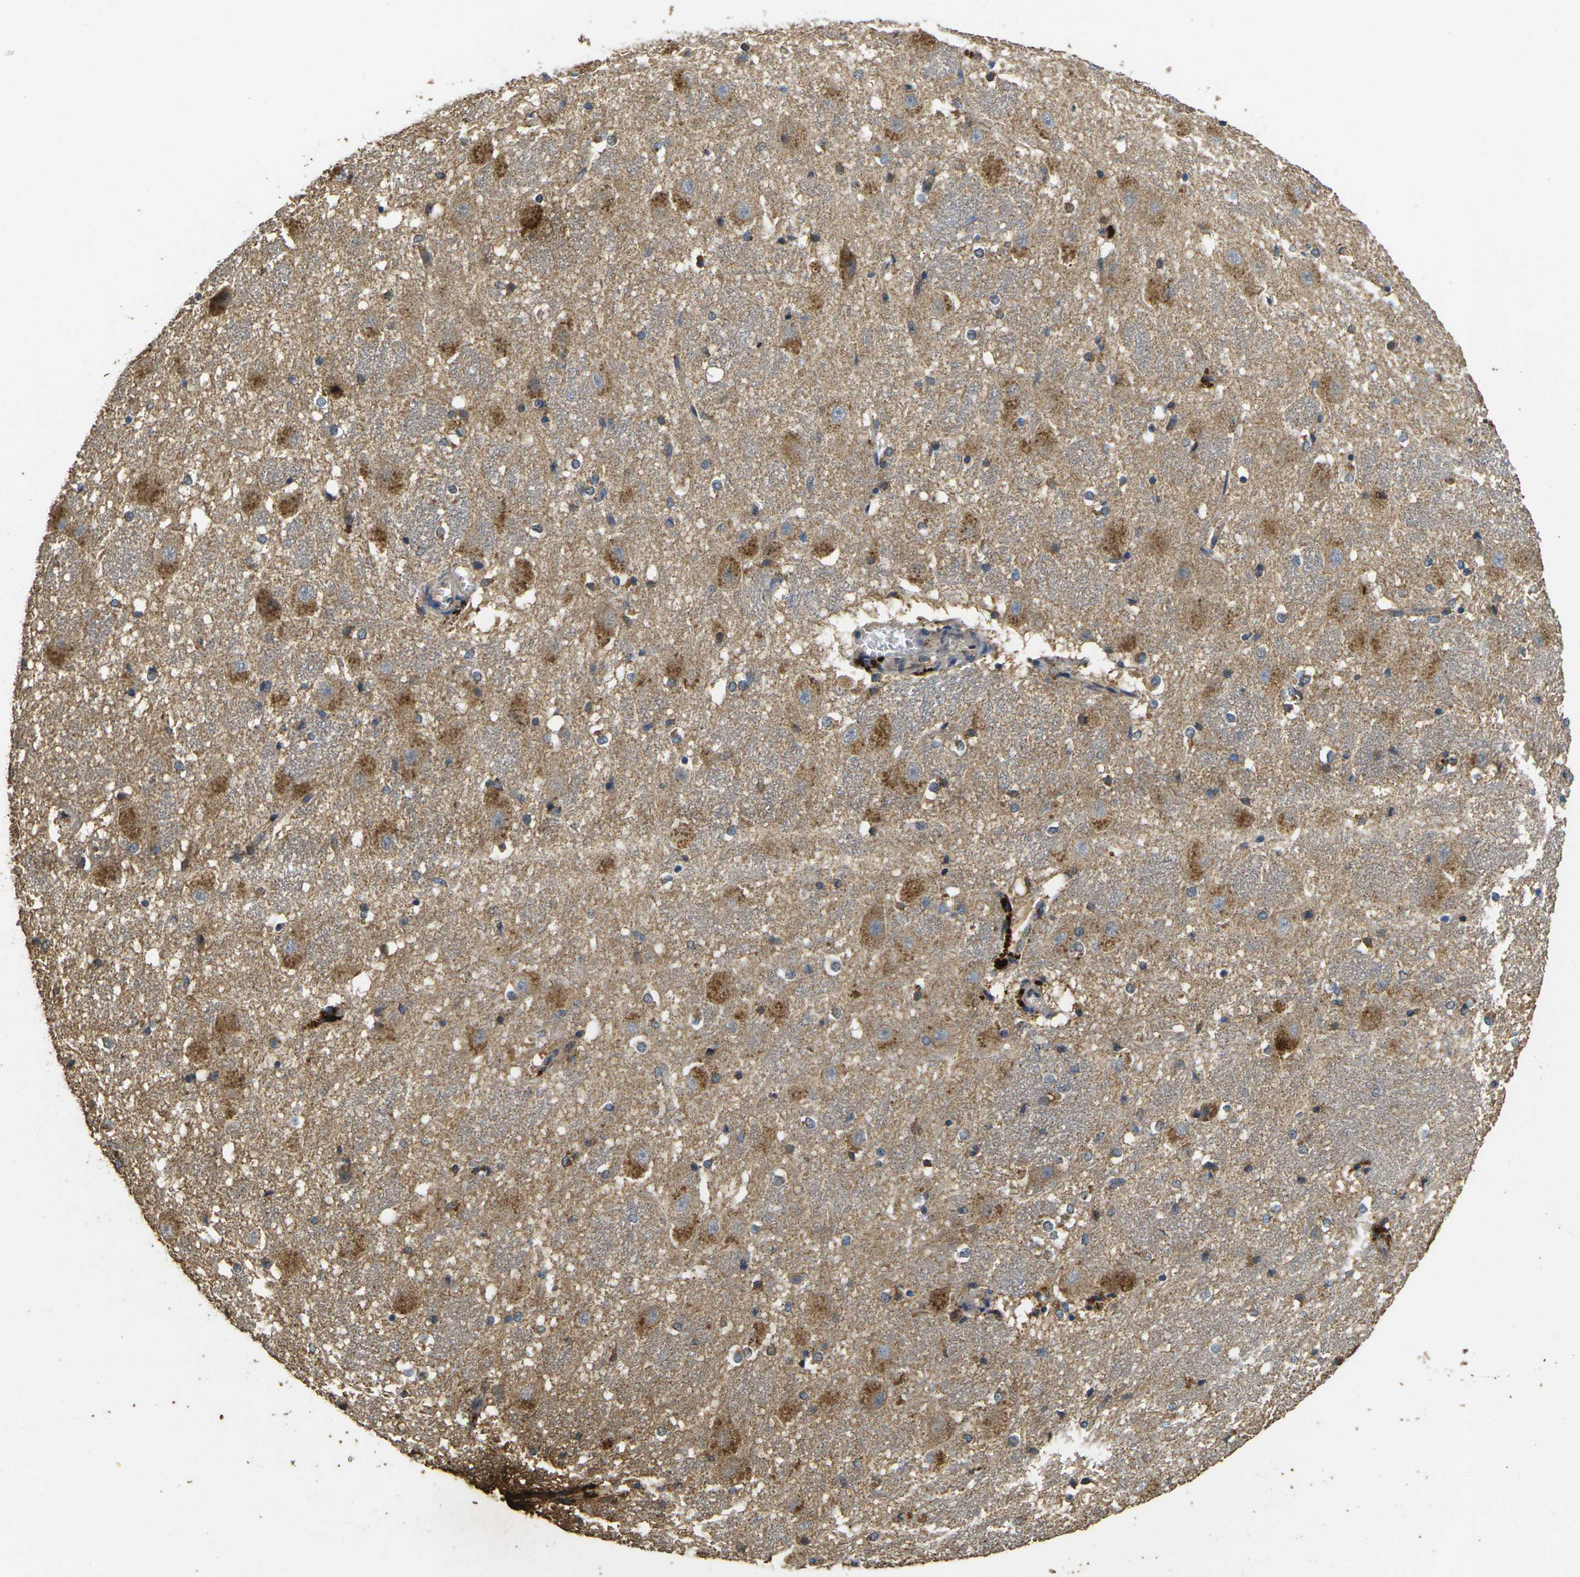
{"staining": {"intensity": "moderate", "quantity": "25%-75%", "location": "cytoplasmic/membranous"}, "tissue": "hippocampus", "cell_type": "Glial cells", "image_type": "normal", "snomed": [{"axis": "morphology", "description": "Normal tissue, NOS"}, {"axis": "topography", "description": "Hippocampus"}], "caption": "Glial cells show moderate cytoplasmic/membranous positivity in about 25%-75% of cells in unremarkable hippocampus. (IHC, brightfield microscopy, high magnification).", "gene": "MAPK11", "patient": {"sex": "female", "age": 19}}